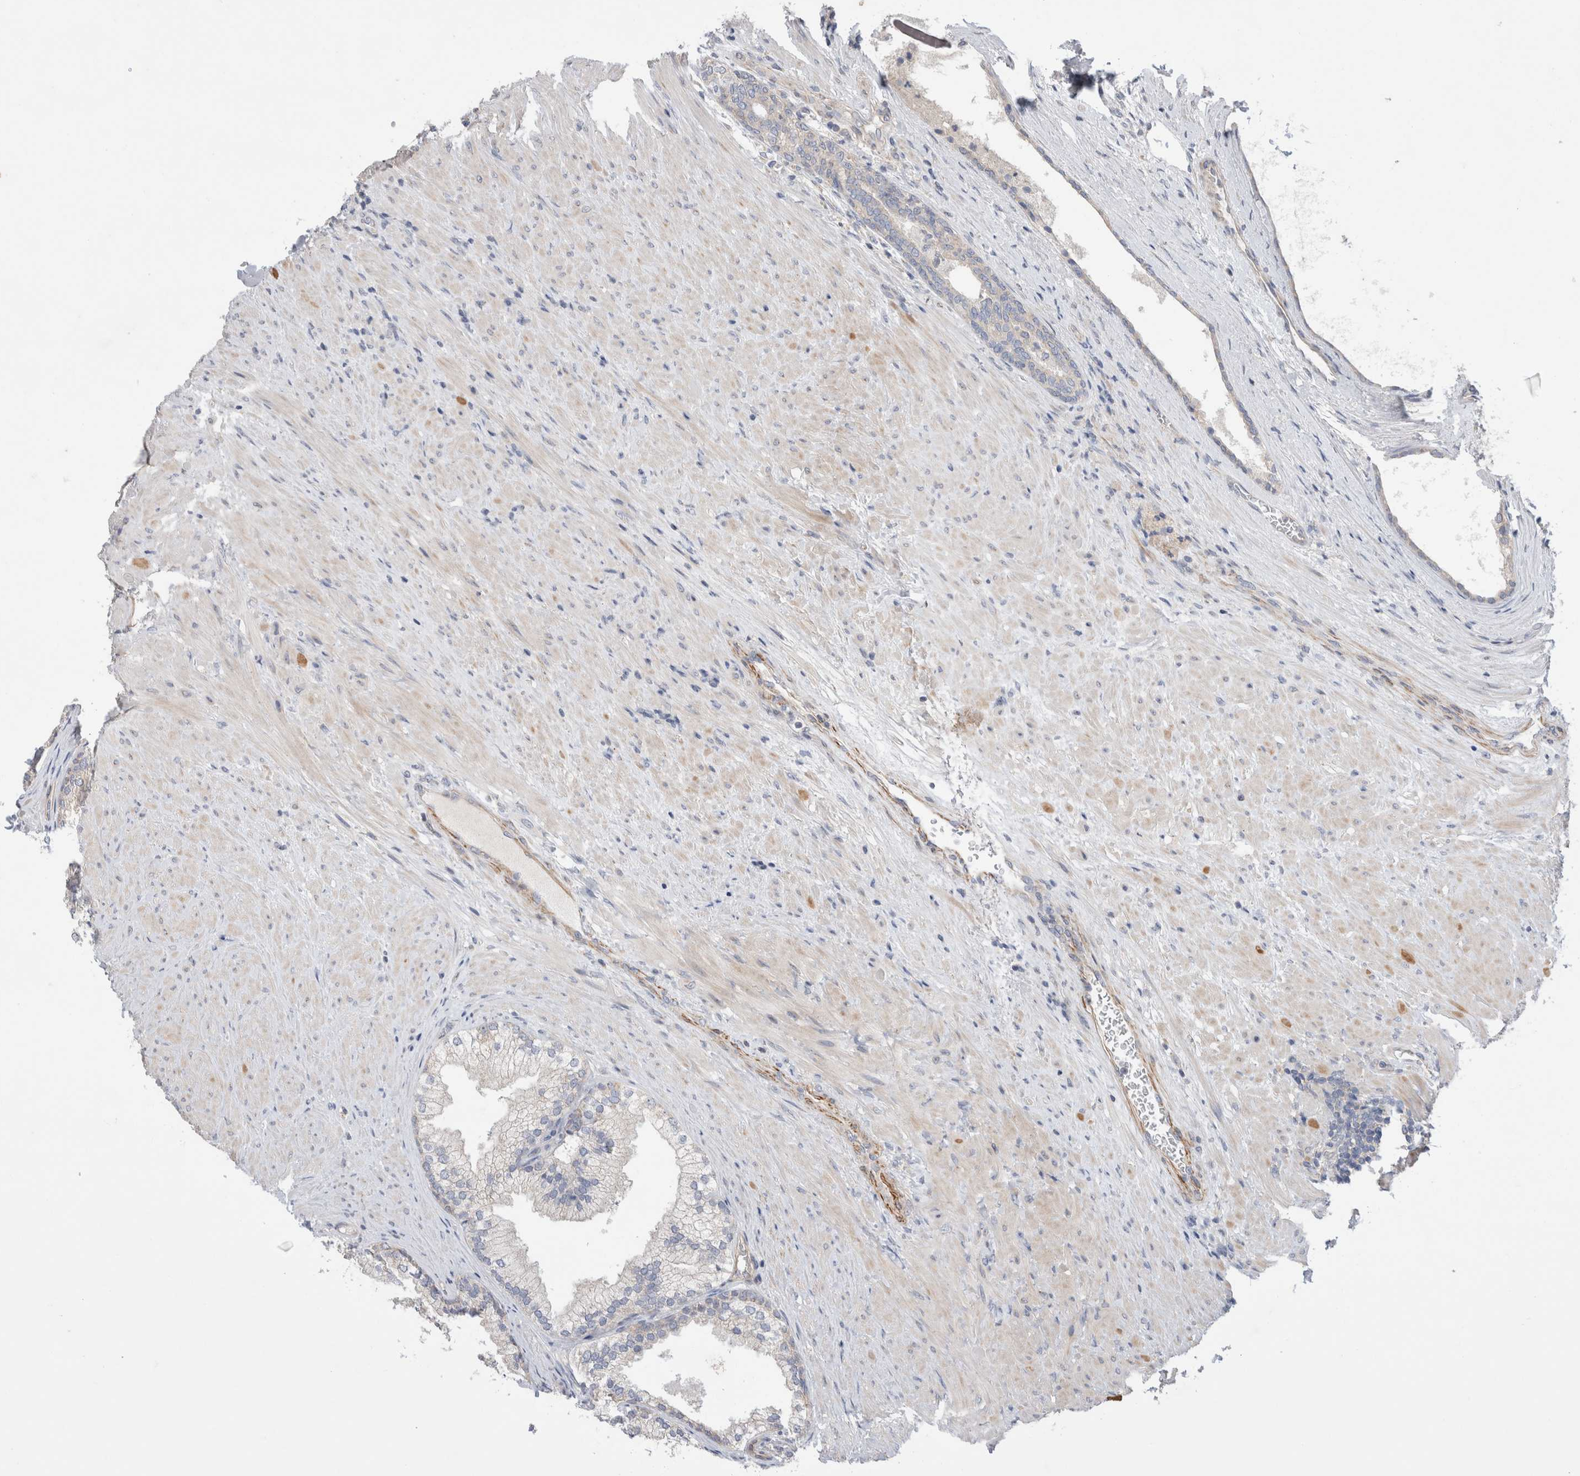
{"staining": {"intensity": "negative", "quantity": "none", "location": "none"}, "tissue": "prostate", "cell_type": "Glandular cells", "image_type": "normal", "snomed": [{"axis": "morphology", "description": "Normal tissue, NOS"}, {"axis": "topography", "description": "Prostate"}], "caption": "A high-resolution micrograph shows IHC staining of unremarkable prostate, which displays no significant expression in glandular cells. (DAB IHC with hematoxylin counter stain).", "gene": "IFT74", "patient": {"sex": "male", "age": 76}}